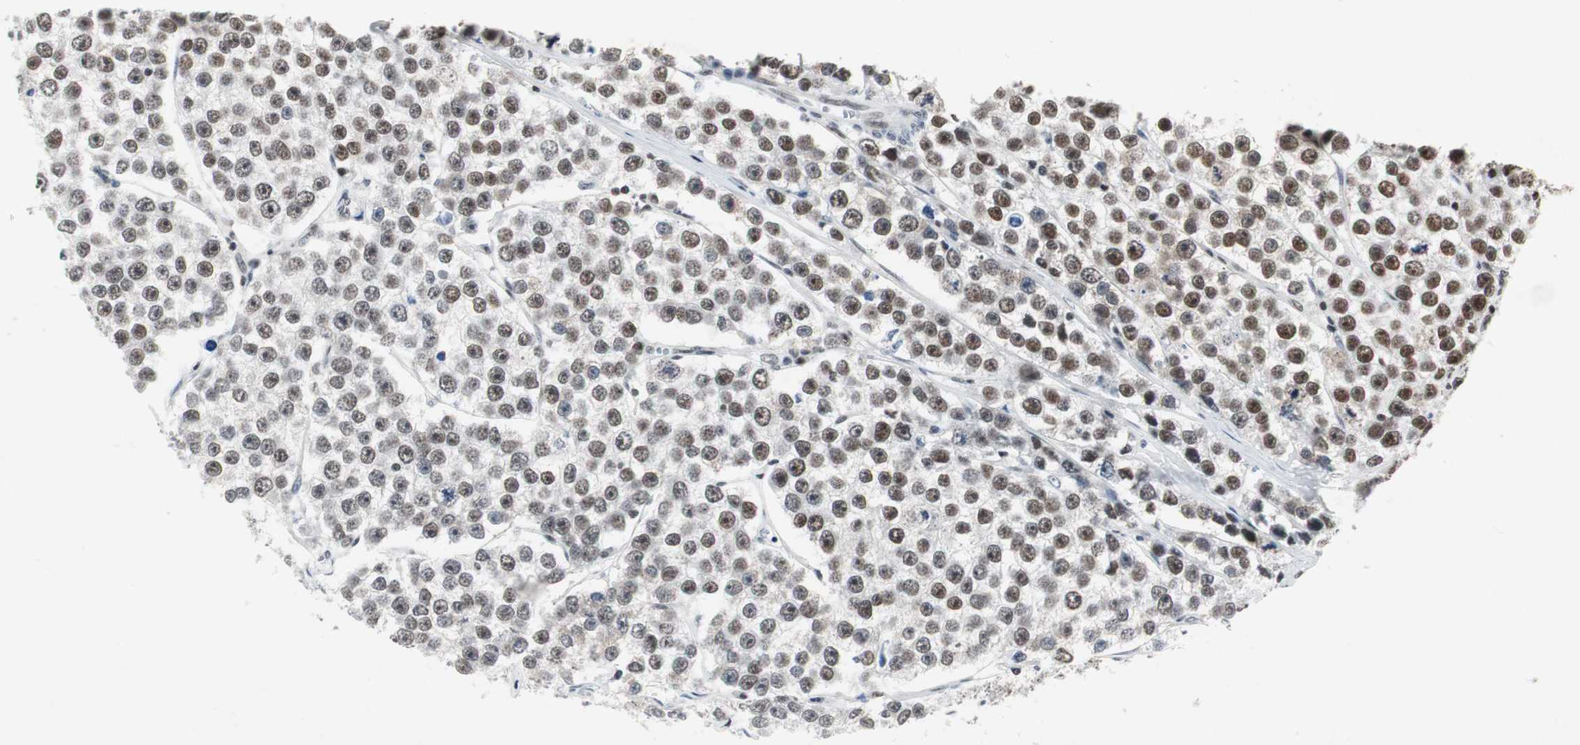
{"staining": {"intensity": "moderate", "quantity": ">75%", "location": "nuclear"}, "tissue": "testis cancer", "cell_type": "Tumor cells", "image_type": "cancer", "snomed": [{"axis": "morphology", "description": "Seminoma, NOS"}, {"axis": "morphology", "description": "Carcinoma, Embryonal, NOS"}, {"axis": "topography", "description": "Testis"}], "caption": "Testis cancer stained for a protein reveals moderate nuclear positivity in tumor cells.", "gene": "RAD9A", "patient": {"sex": "male", "age": 52}}